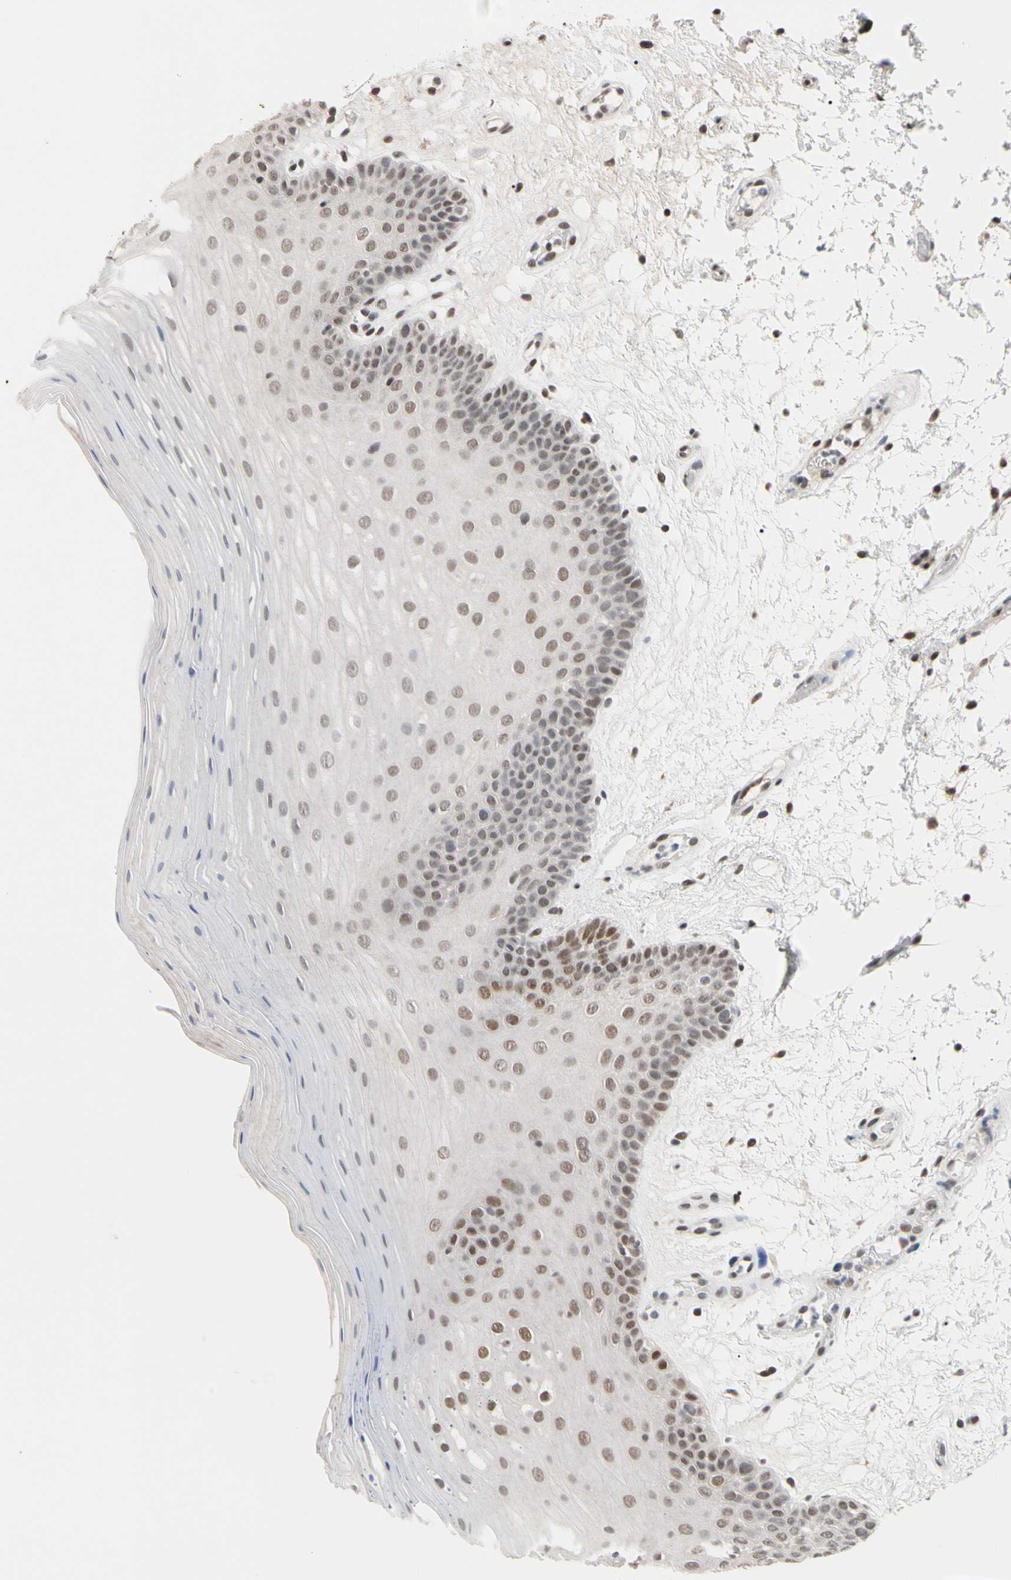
{"staining": {"intensity": "moderate", "quantity": "25%-75%", "location": "nuclear"}, "tissue": "oral mucosa", "cell_type": "Squamous epithelial cells", "image_type": "normal", "snomed": [{"axis": "morphology", "description": "Normal tissue, NOS"}, {"axis": "morphology", "description": "Squamous cell carcinoma, NOS"}, {"axis": "topography", "description": "Skeletal muscle"}, {"axis": "topography", "description": "Oral tissue"}, {"axis": "topography", "description": "Head-Neck"}], "caption": "High-power microscopy captured an immunohistochemistry micrograph of unremarkable oral mucosa, revealing moderate nuclear staining in about 25%-75% of squamous epithelial cells. Nuclei are stained in blue.", "gene": "FAM98B", "patient": {"sex": "male", "age": 71}}